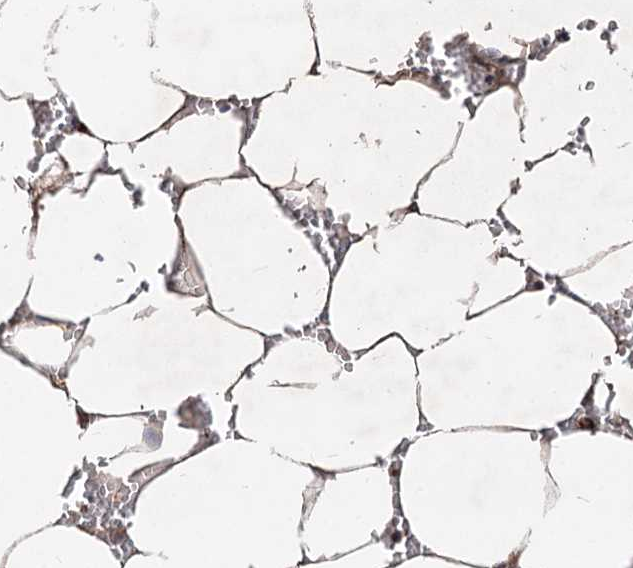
{"staining": {"intensity": "moderate", "quantity": "25%-75%", "location": "cytoplasmic/membranous"}, "tissue": "bone marrow", "cell_type": "Hematopoietic cells", "image_type": "normal", "snomed": [{"axis": "morphology", "description": "Normal tissue, NOS"}, {"axis": "topography", "description": "Bone marrow"}], "caption": "Bone marrow stained with a brown dye displays moderate cytoplasmic/membranous positive staining in about 25%-75% of hematopoietic cells.", "gene": "SPART", "patient": {"sex": "male", "age": 70}}